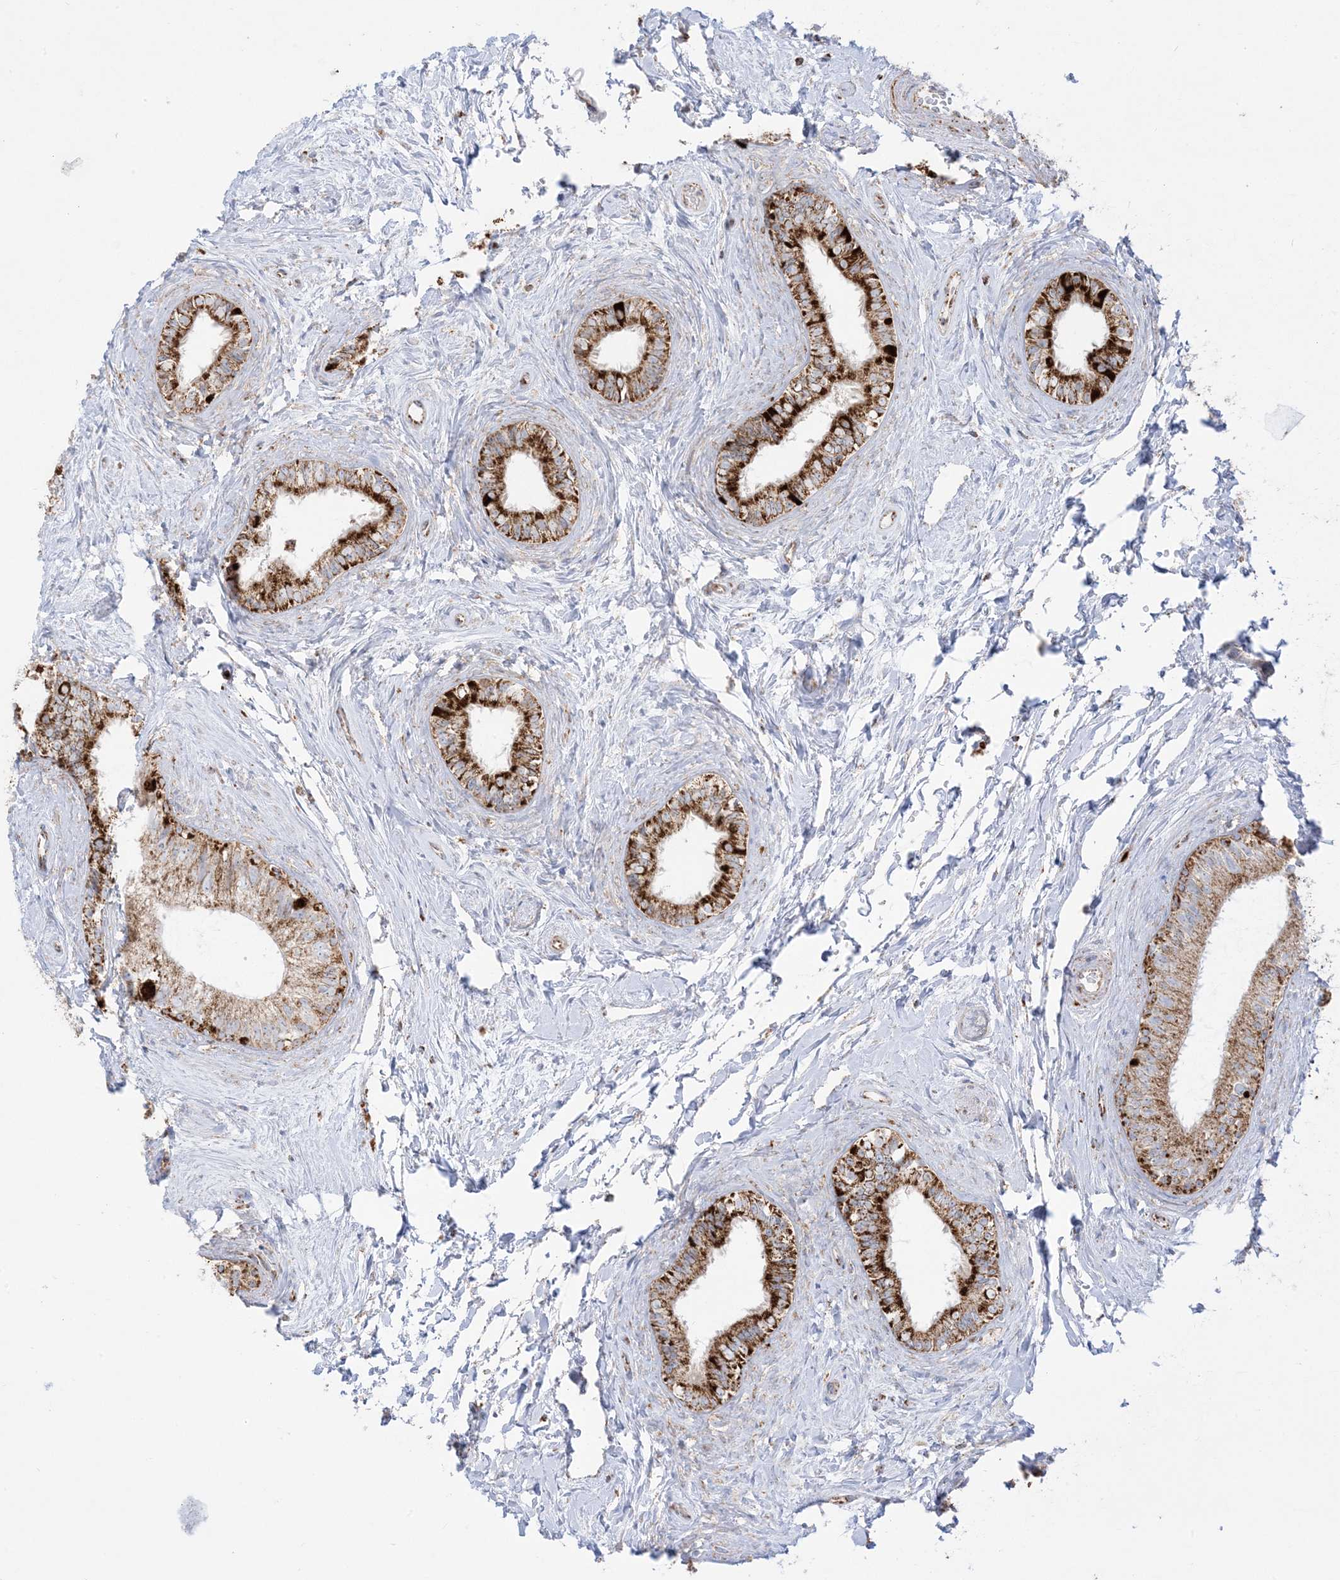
{"staining": {"intensity": "strong", "quantity": ">75%", "location": "cytoplasmic/membranous"}, "tissue": "epididymis", "cell_type": "Glandular cells", "image_type": "normal", "snomed": [{"axis": "morphology", "description": "Normal tissue, NOS"}, {"axis": "topography", "description": "Epididymis"}], "caption": "Strong cytoplasmic/membranous protein staining is appreciated in about >75% of glandular cells in epididymis.", "gene": "MRPS36", "patient": {"sex": "male", "age": 71}}